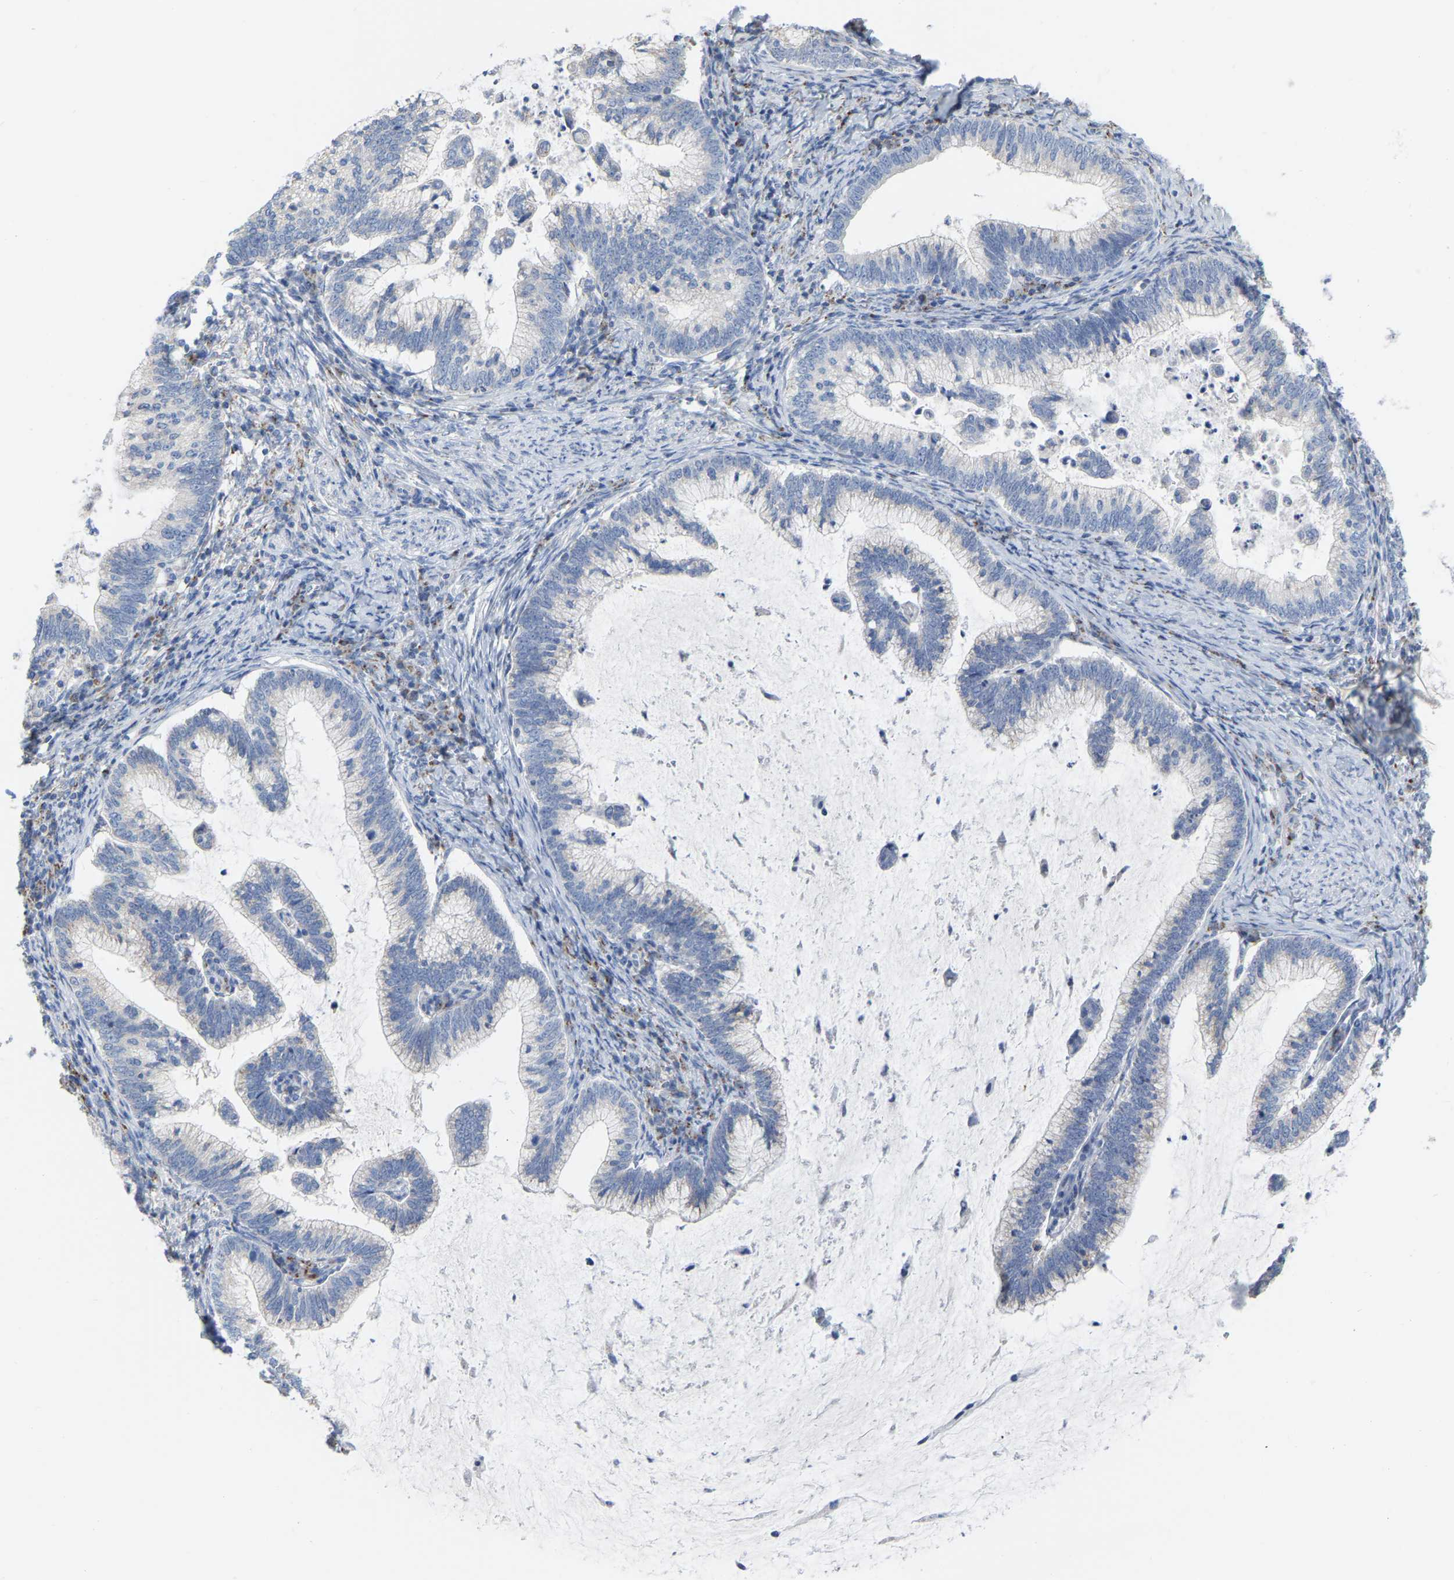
{"staining": {"intensity": "negative", "quantity": "none", "location": "none"}, "tissue": "cervical cancer", "cell_type": "Tumor cells", "image_type": "cancer", "snomed": [{"axis": "morphology", "description": "Adenocarcinoma, NOS"}, {"axis": "topography", "description": "Cervix"}], "caption": "IHC image of neoplastic tissue: human cervical cancer stained with DAB displays no significant protein staining in tumor cells.", "gene": "CBLB", "patient": {"sex": "female", "age": 36}}